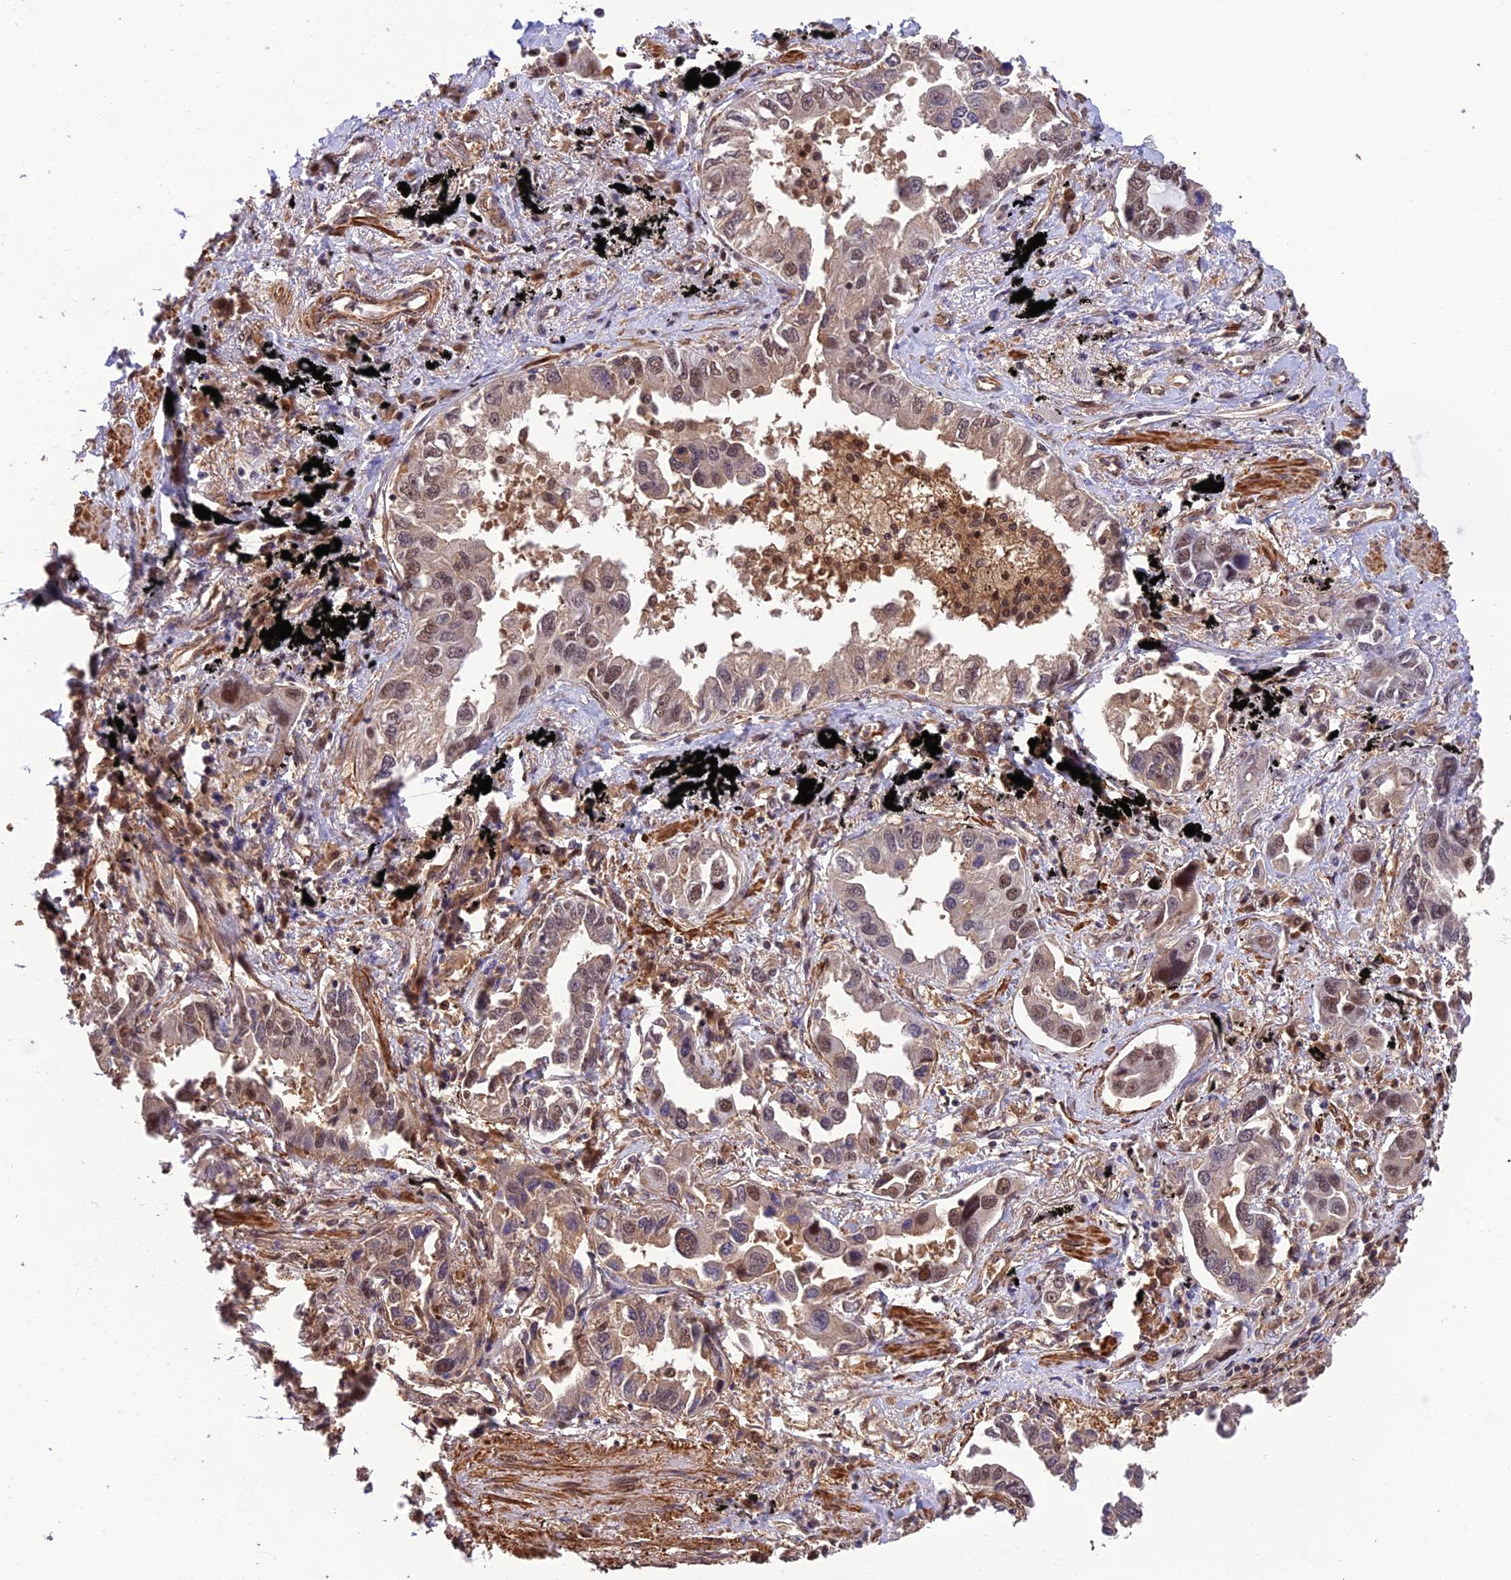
{"staining": {"intensity": "moderate", "quantity": "25%-75%", "location": "nuclear"}, "tissue": "lung cancer", "cell_type": "Tumor cells", "image_type": "cancer", "snomed": [{"axis": "morphology", "description": "Adenocarcinoma, NOS"}, {"axis": "topography", "description": "Lung"}], "caption": "This micrograph exhibits immunohistochemistry (IHC) staining of lung cancer, with medium moderate nuclear expression in approximately 25%-75% of tumor cells.", "gene": "PSMB3", "patient": {"sex": "male", "age": 67}}